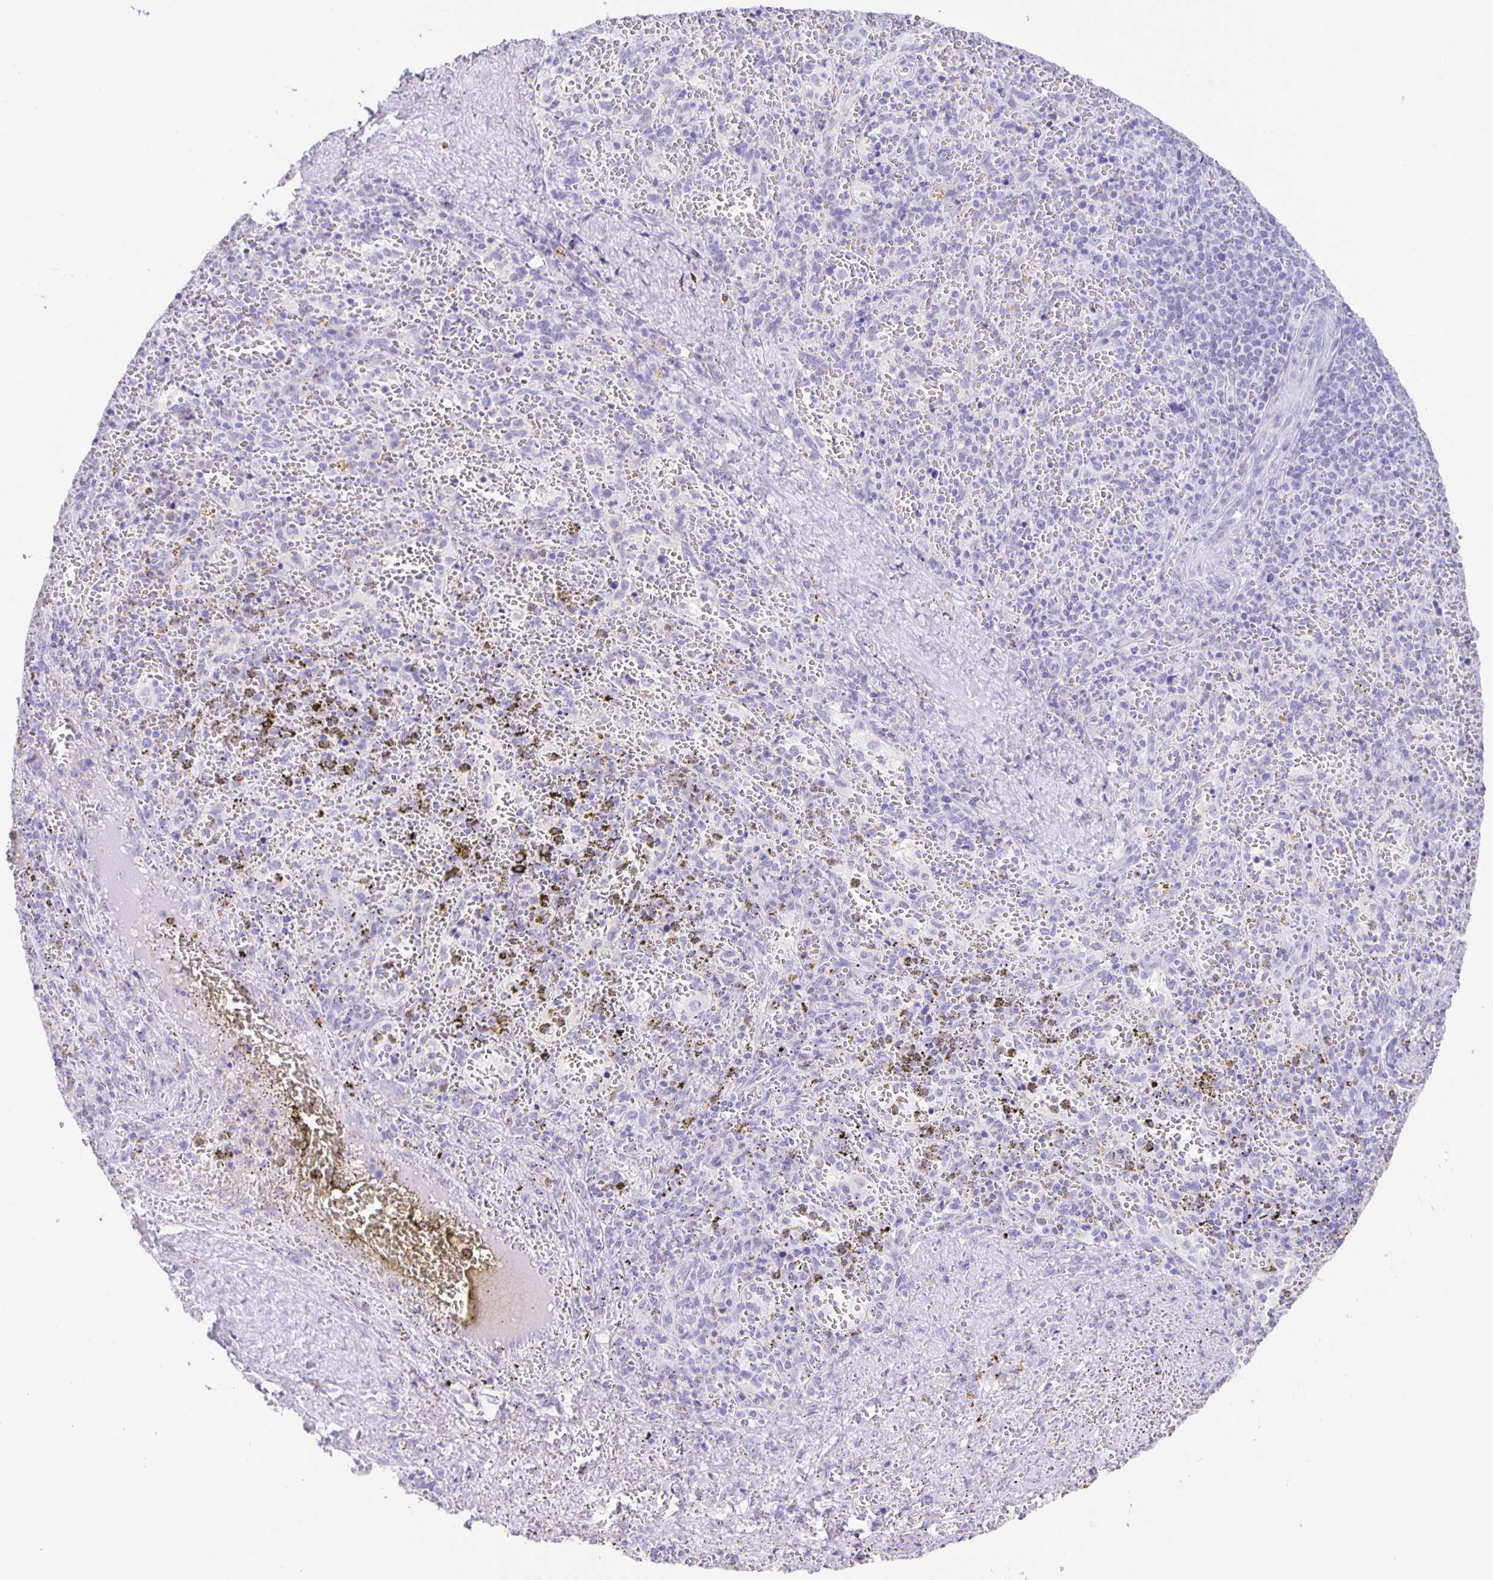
{"staining": {"intensity": "negative", "quantity": "none", "location": "none"}, "tissue": "spleen", "cell_type": "Cells in red pulp", "image_type": "normal", "snomed": [{"axis": "morphology", "description": "Normal tissue, NOS"}, {"axis": "topography", "description": "Spleen"}], "caption": "This is an immunohistochemistry micrograph of normal human spleen. There is no expression in cells in red pulp.", "gene": "GUCA2A", "patient": {"sex": "female", "age": 50}}